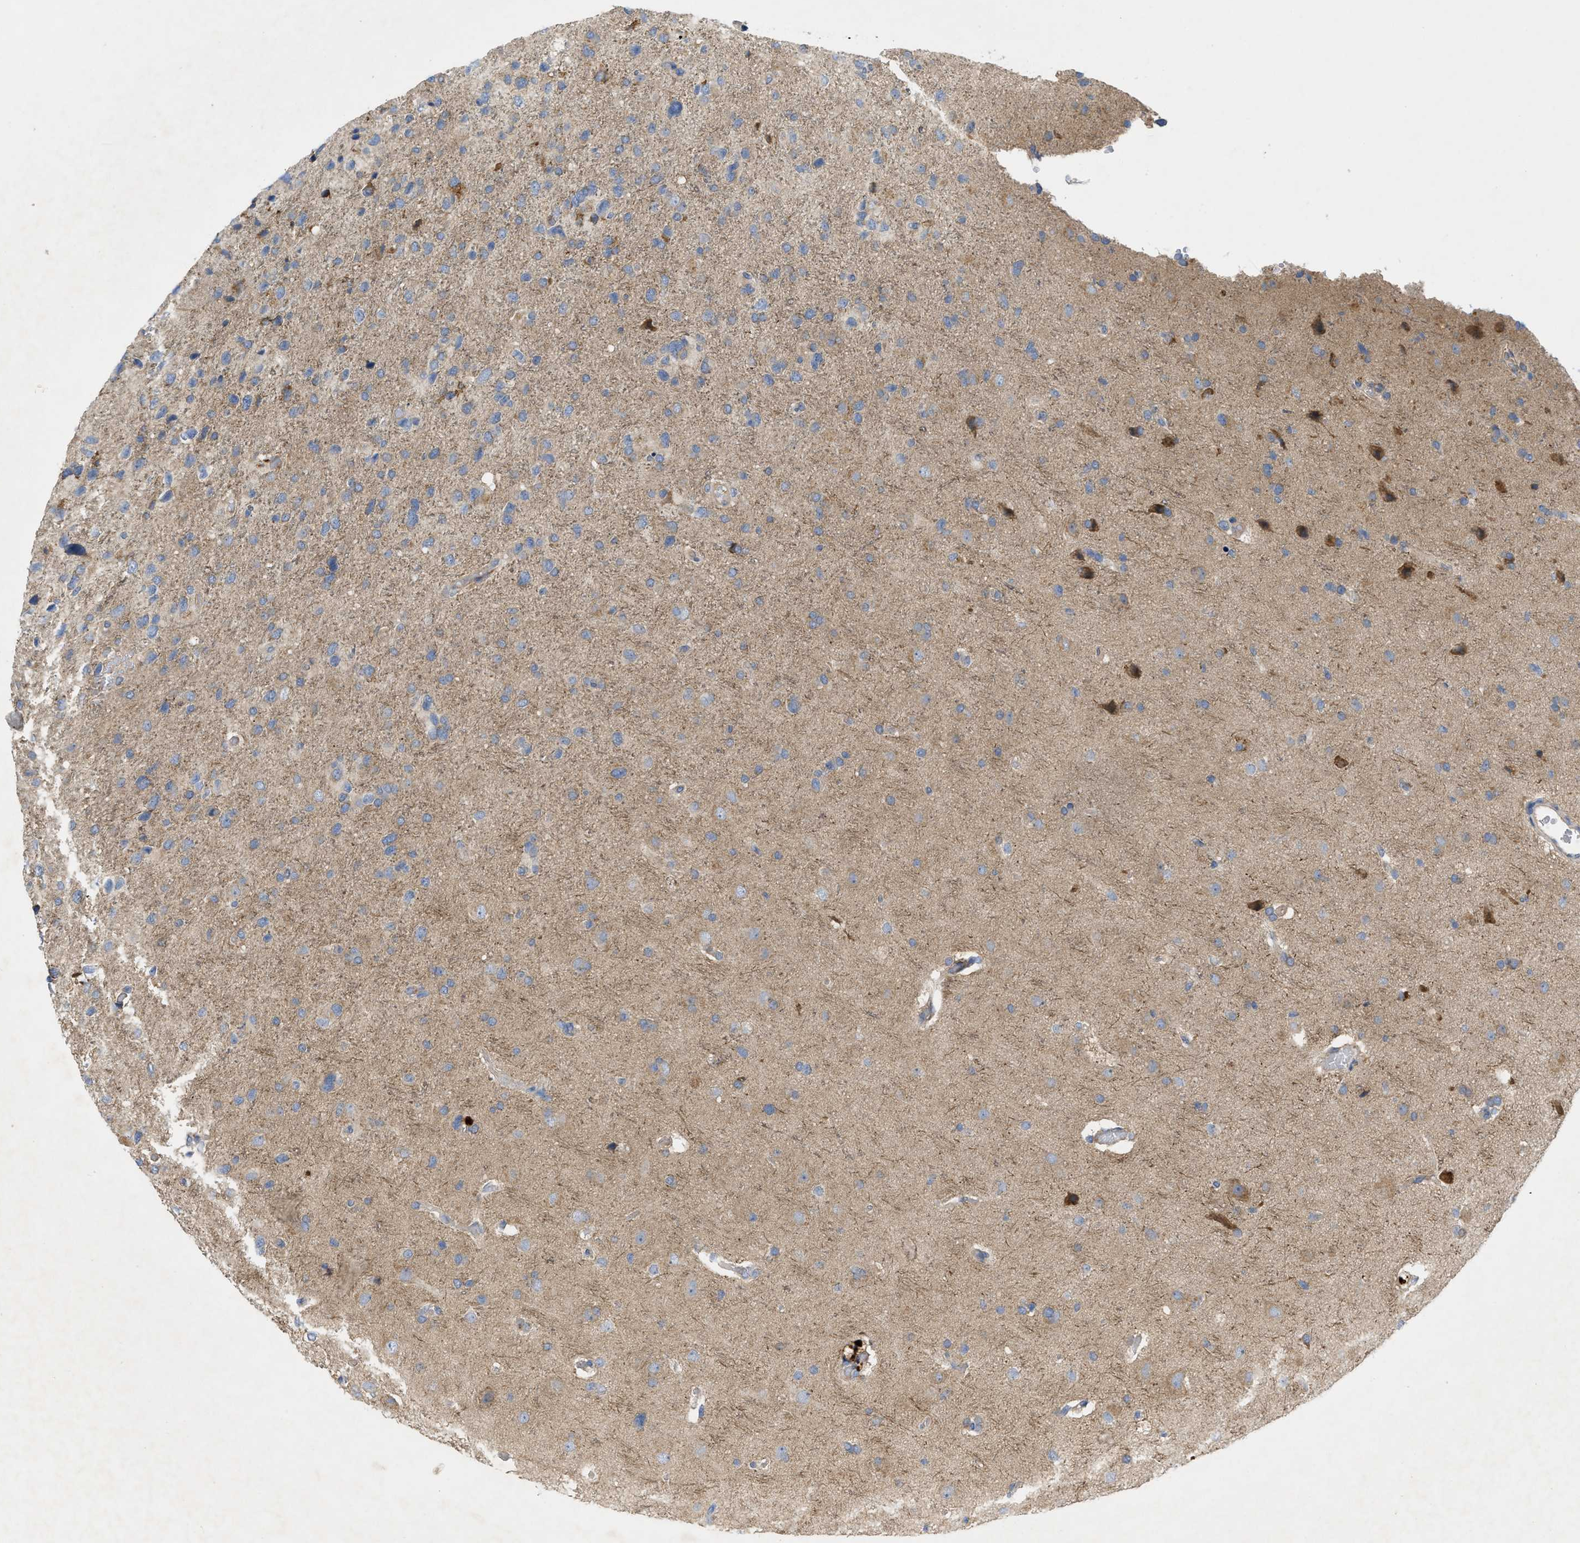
{"staining": {"intensity": "negative", "quantity": "none", "location": "none"}, "tissue": "glioma", "cell_type": "Tumor cells", "image_type": "cancer", "snomed": [{"axis": "morphology", "description": "Glioma, malignant, High grade"}, {"axis": "topography", "description": "Brain"}], "caption": "There is no significant positivity in tumor cells of malignant glioma (high-grade).", "gene": "TMEM131", "patient": {"sex": "female", "age": 58}}